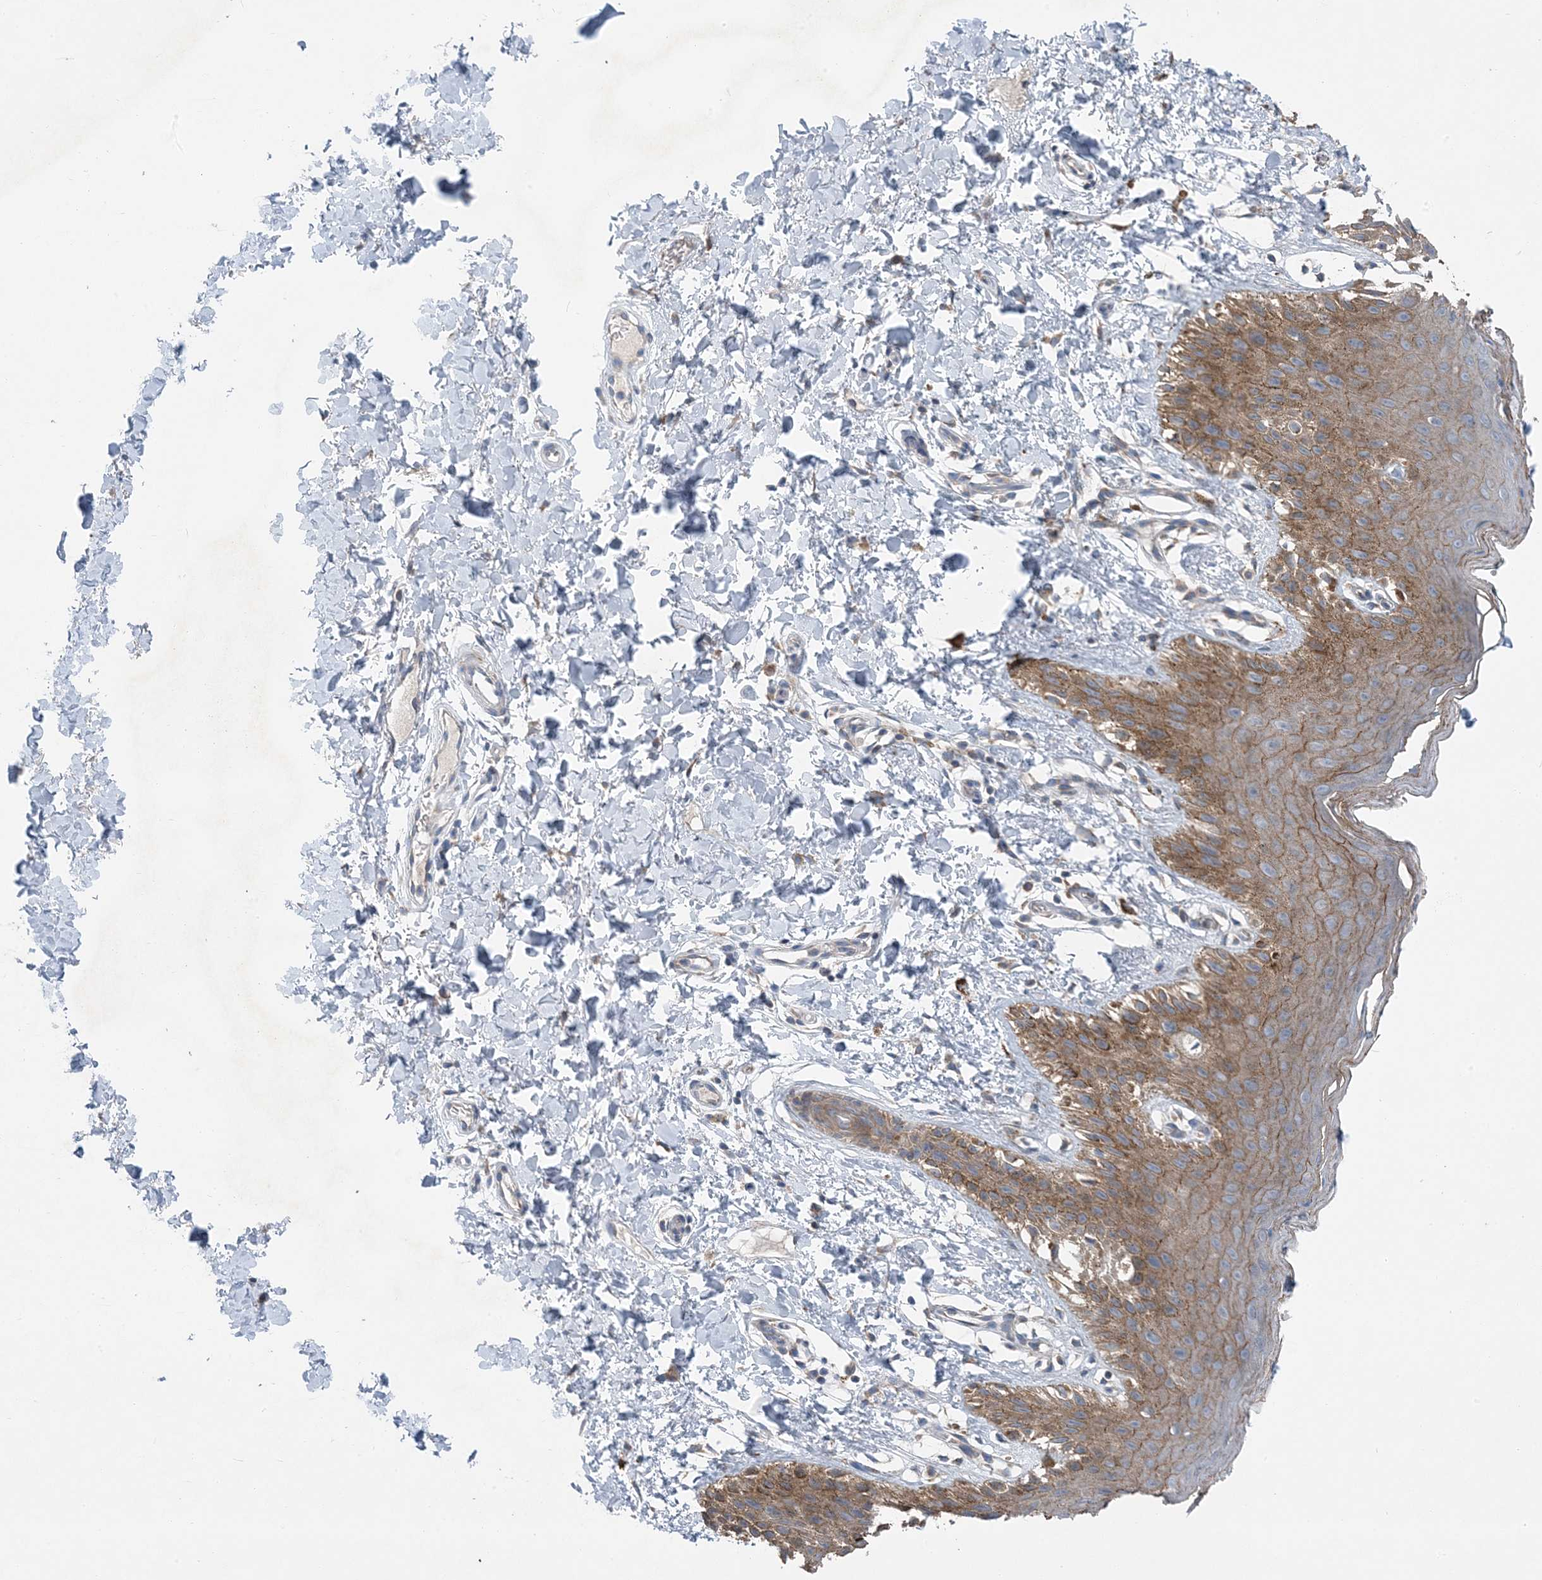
{"staining": {"intensity": "moderate", "quantity": "25%-75%", "location": "cytoplasmic/membranous"}, "tissue": "skin", "cell_type": "Epidermal cells", "image_type": "normal", "snomed": [{"axis": "morphology", "description": "Normal tissue, NOS"}, {"axis": "topography", "description": "Anal"}], "caption": "Immunohistochemical staining of benign skin demonstrates medium levels of moderate cytoplasmic/membranous staining in about 25%-75% of epidermal cells.", "gene": "DHX30", "patient": {"sex": "male", "age": 44}}